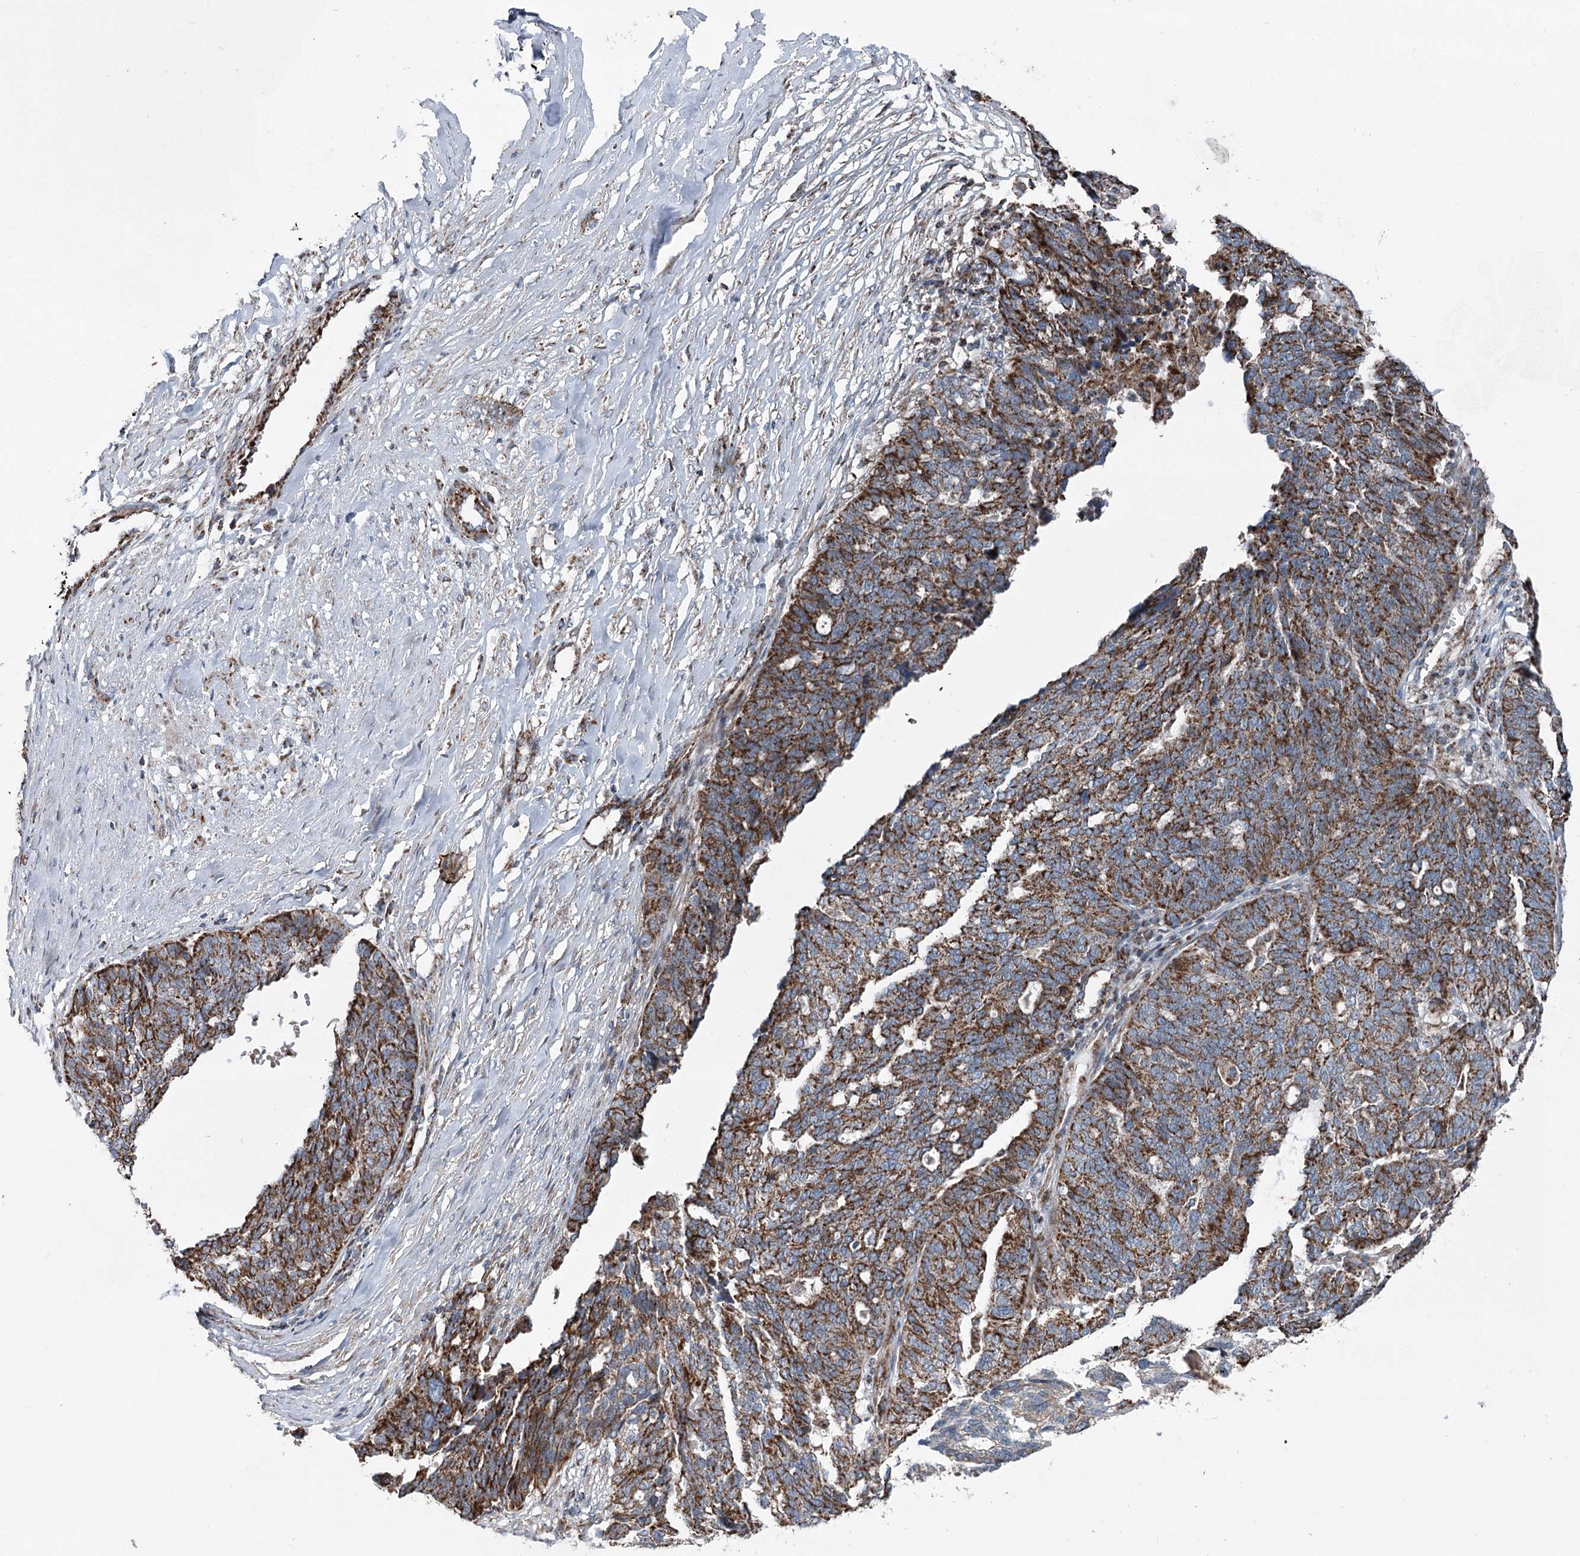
{"staining": {"intensity": "strong", "quantity": ">75%", "location": "cytoplasmic/membranous"}, "tissue": "ovarian cancer", "cell_type": "Tumor cells", "image_type": "cancer", "snomed": [{"axis": "morphology", "description": "Cystadenocarcinoma, serous, NOS"}, {"axis": "topography", "description": "Ovary"}], "caption": "IHC (DAB (3,3'-diaminobenzidine)) staining of ovarian cancer (serous cystadenocarcinoma) demonstrates strong cytoplasmic/membranous protein expression in about >75% of tumor cells. The protein of interest is stained brown, and the nuclei are stained in blue (DAB IHC with brightfield microscopy, high magnification).", "gene": "UCN3", "patient": {"sex": "female", "age": 59}}